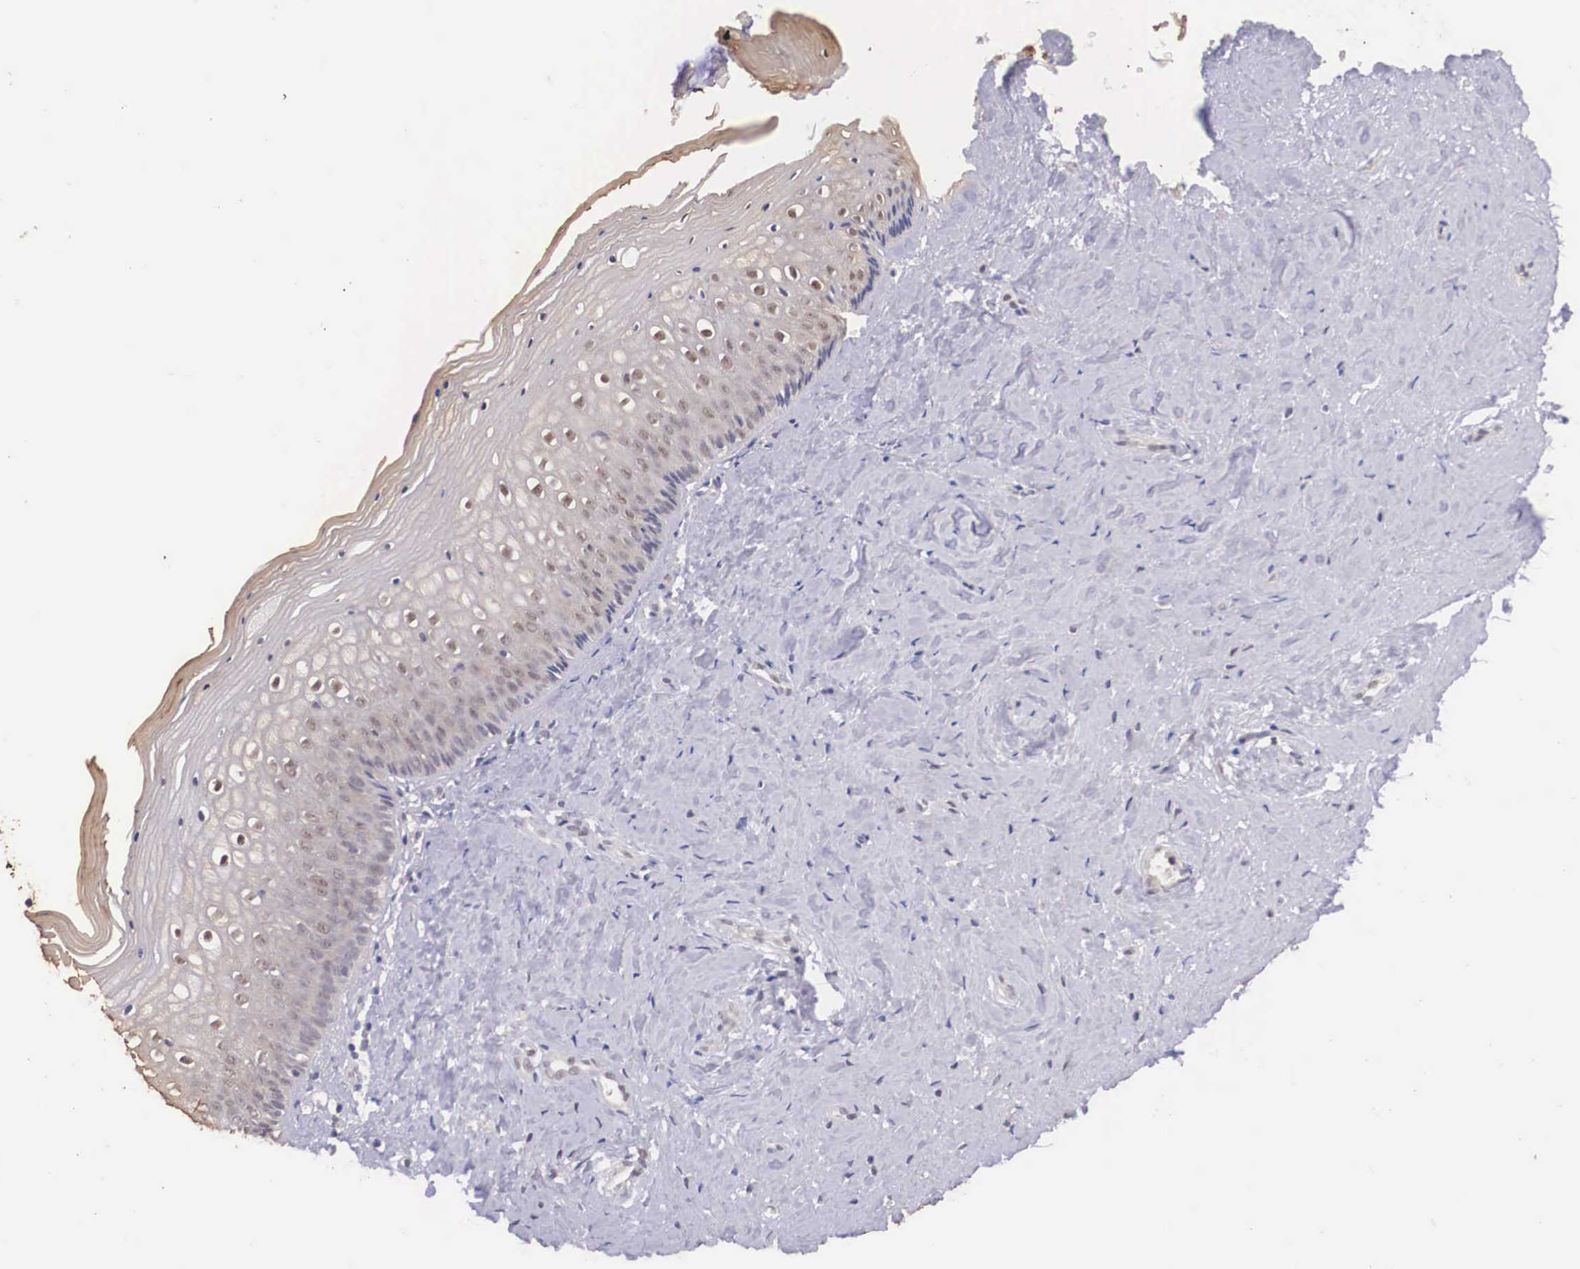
{"staining": {"intensity": "weak", "quantity": ">75%", "location": "nuclear"}, "tissue": "vagina", "cell_type": "Squamous epithelial cells", "image_type": "normal", "snomed": [{"axis": "morphology", "description": "Normal tissue, NOS"}, {"axis": "topography", "description": "Vagina"}], "caption": "Squamous epithelial cells show low levels of weak nuclear expression in about >75% of cells in unremarkable vagina.", "gene": "ZNF275", "patient": {"sex": "female", "age": 46}}